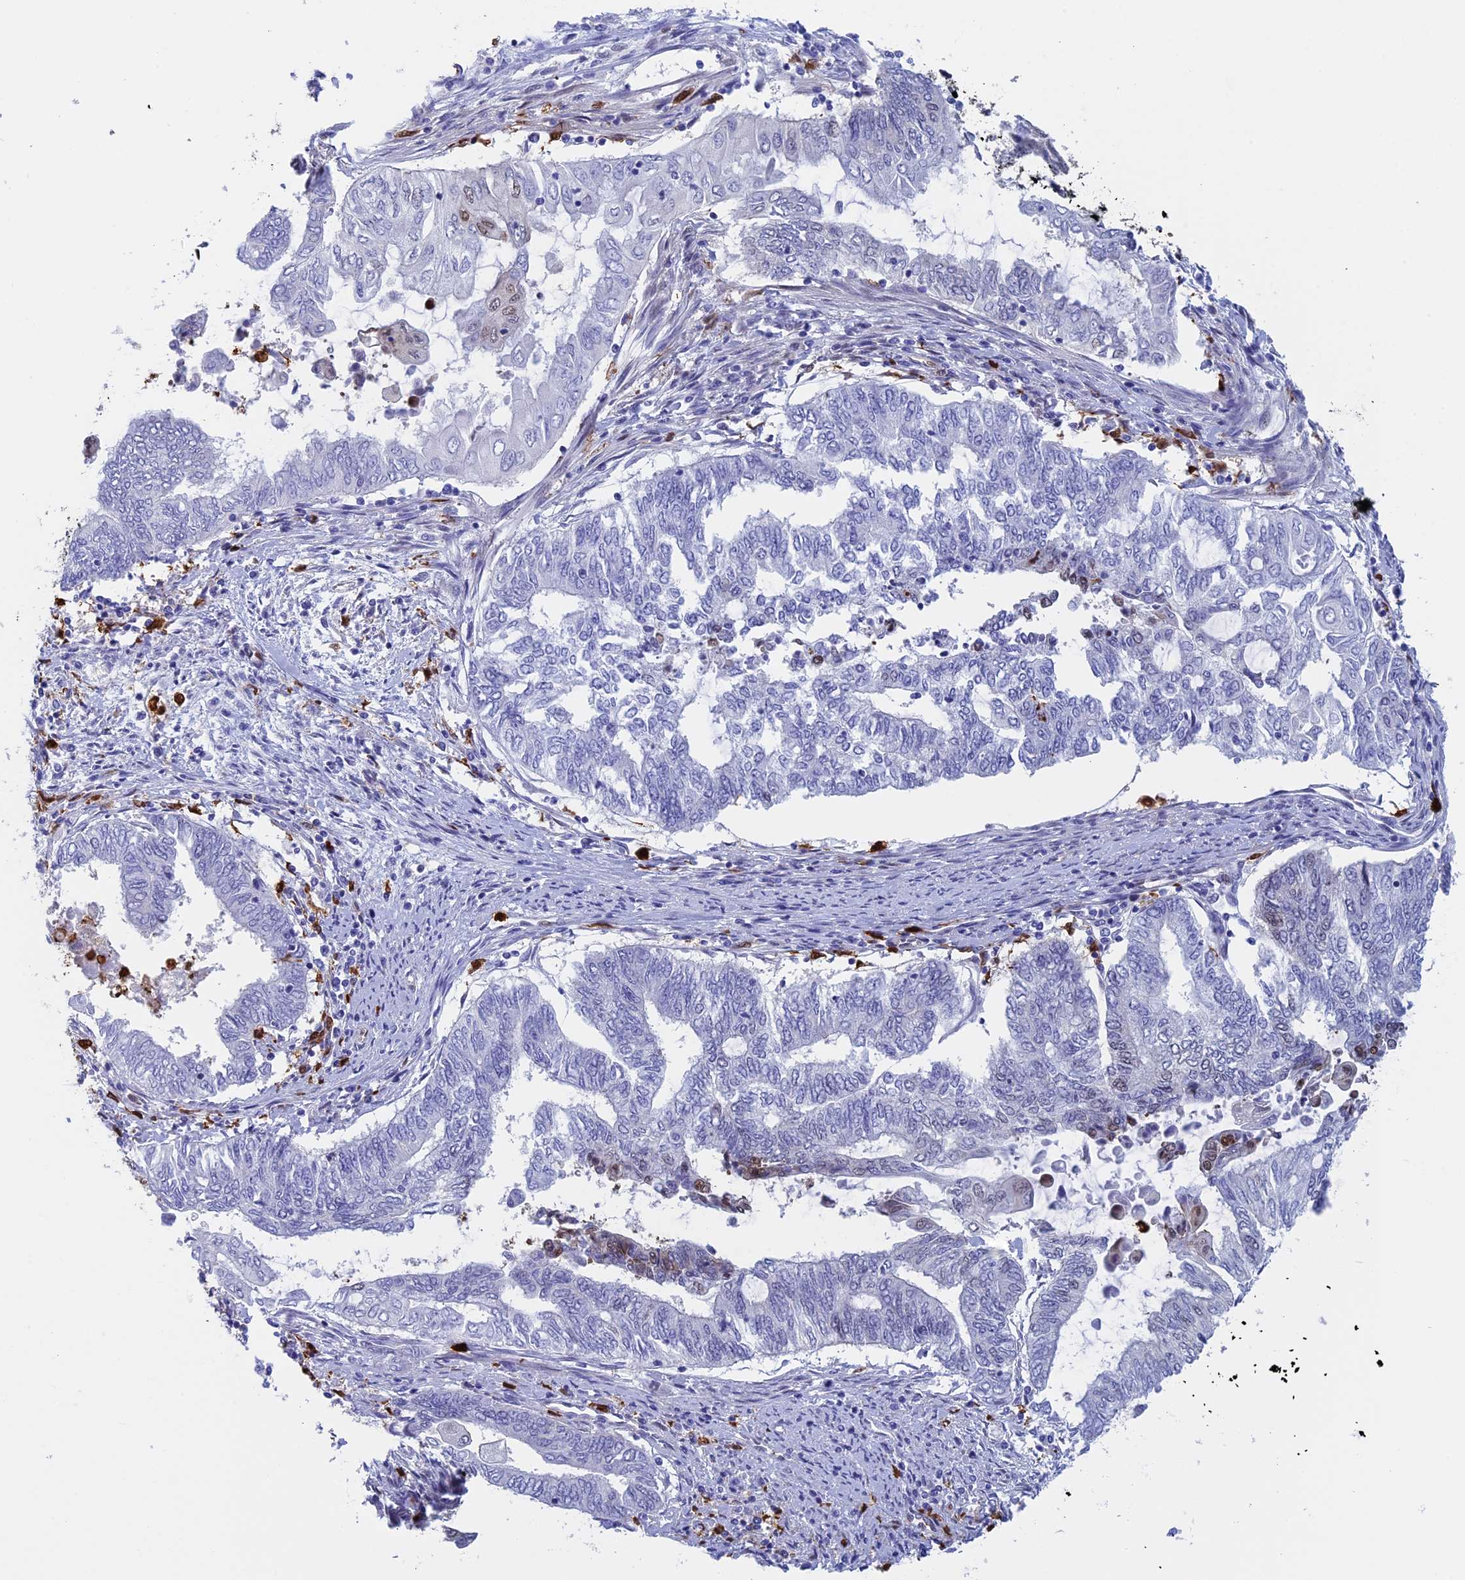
{"staining": {"intensity": "negative", "quantity": "none", "location": "none"}, "tissue": "endometrial cancer", "cell_type": "Tumor cells", "image_type": "cancer", "snomed": [{"axis": "morphology", "description": "Adenocarcinoma, NOS"}, {"axis": "topography", "description": "Uterus"}, {"axis": "topography", "description": "Endometrium"}], "caption": "The image shows no significant positivity in tumor cells of adenocarcinoma (endometrial).", "gene": "SLC26A1", "patient": {"sex": "female", "age": 70}}